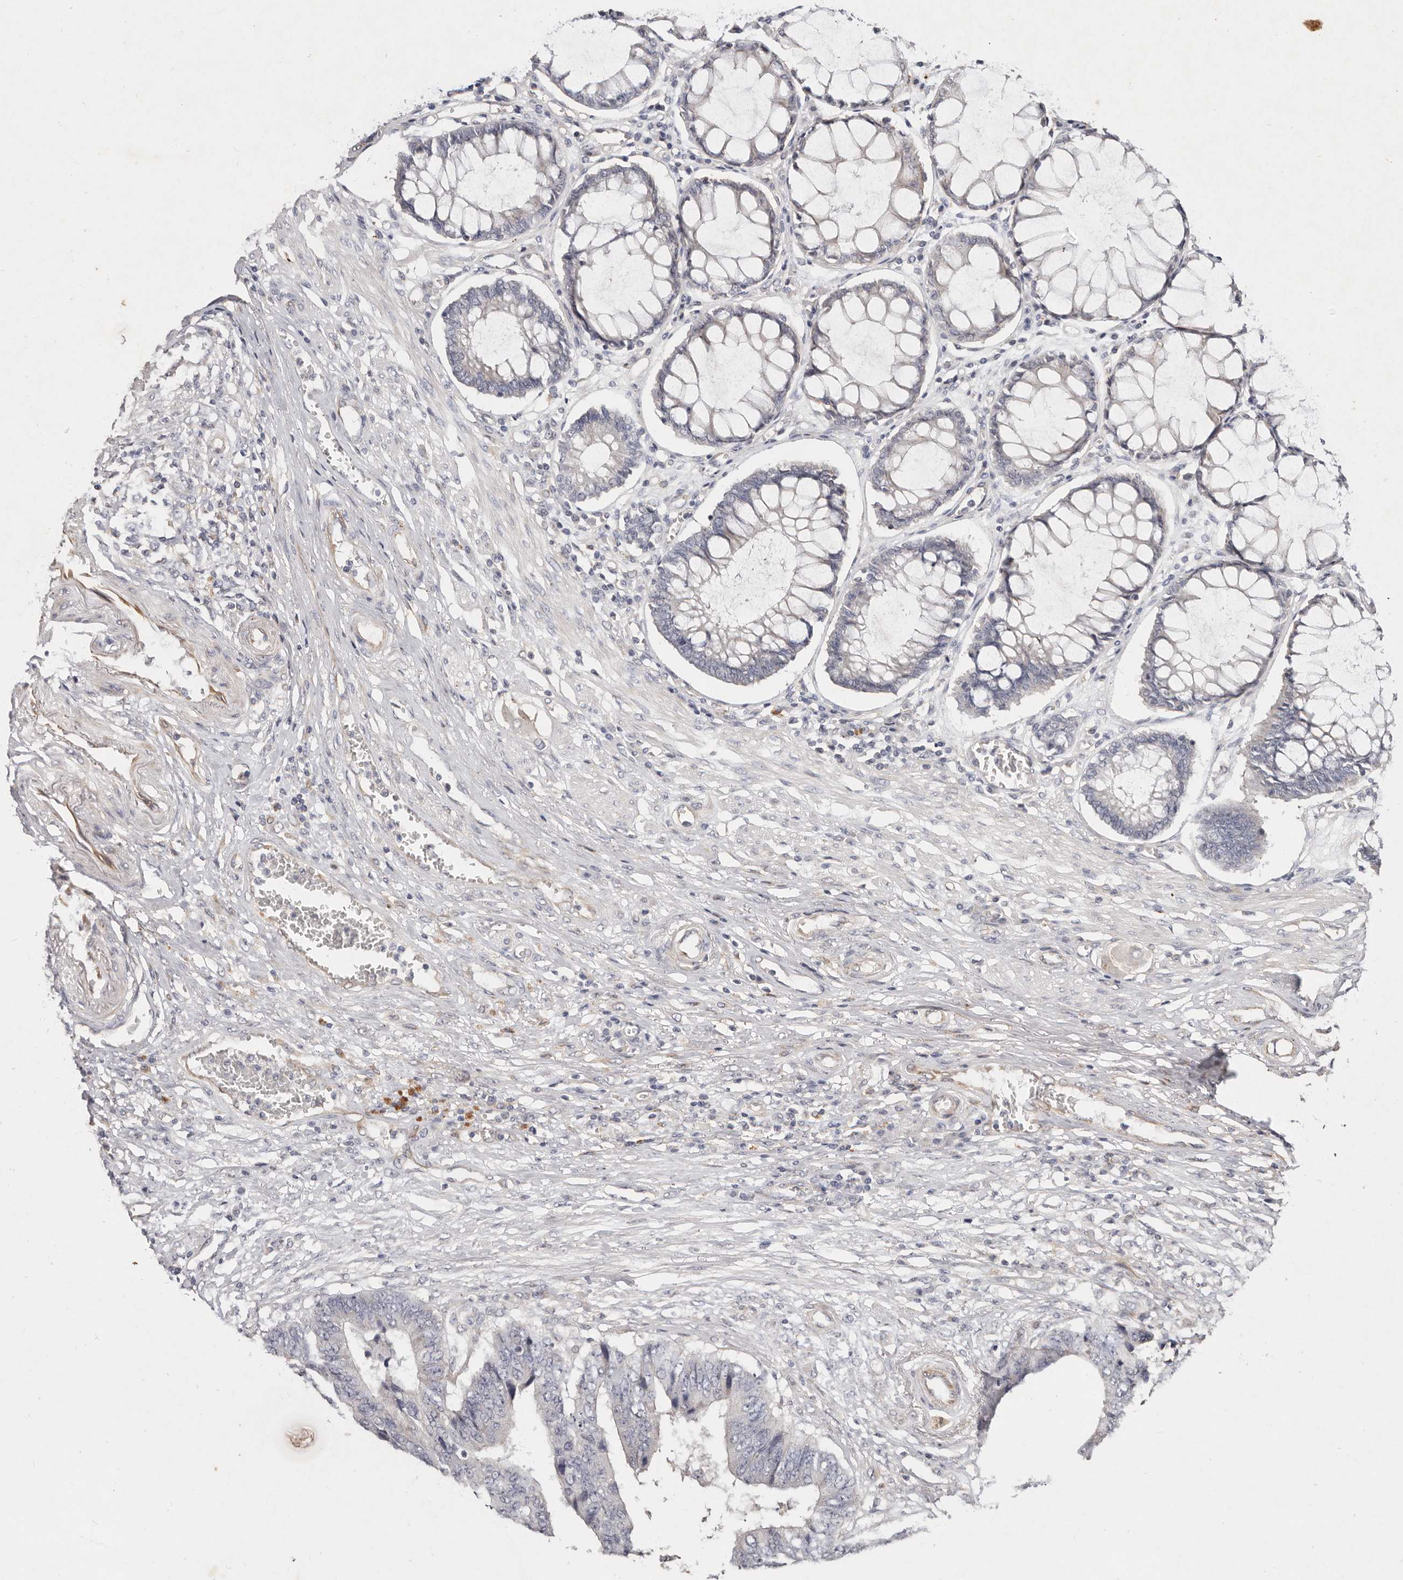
{"staining": {"intensity": "negative", "quantity": "none", "location": "none"}, "tissue": "colorectal cancer", "cell_type": "Tumor cells", "image_type": "cancer", "snomed": [{"axis": "morphology", "description": "Adenocarcinoma, NOS"}, {"axis": "topography", "description": "Rectum"}], "caption": "Colorectal cancer stained for a protein using immunohistochemistry demonstrates no staining tumor cells.", "gene": "THBS3", "patient": {"sex": "male", "age": 84}}